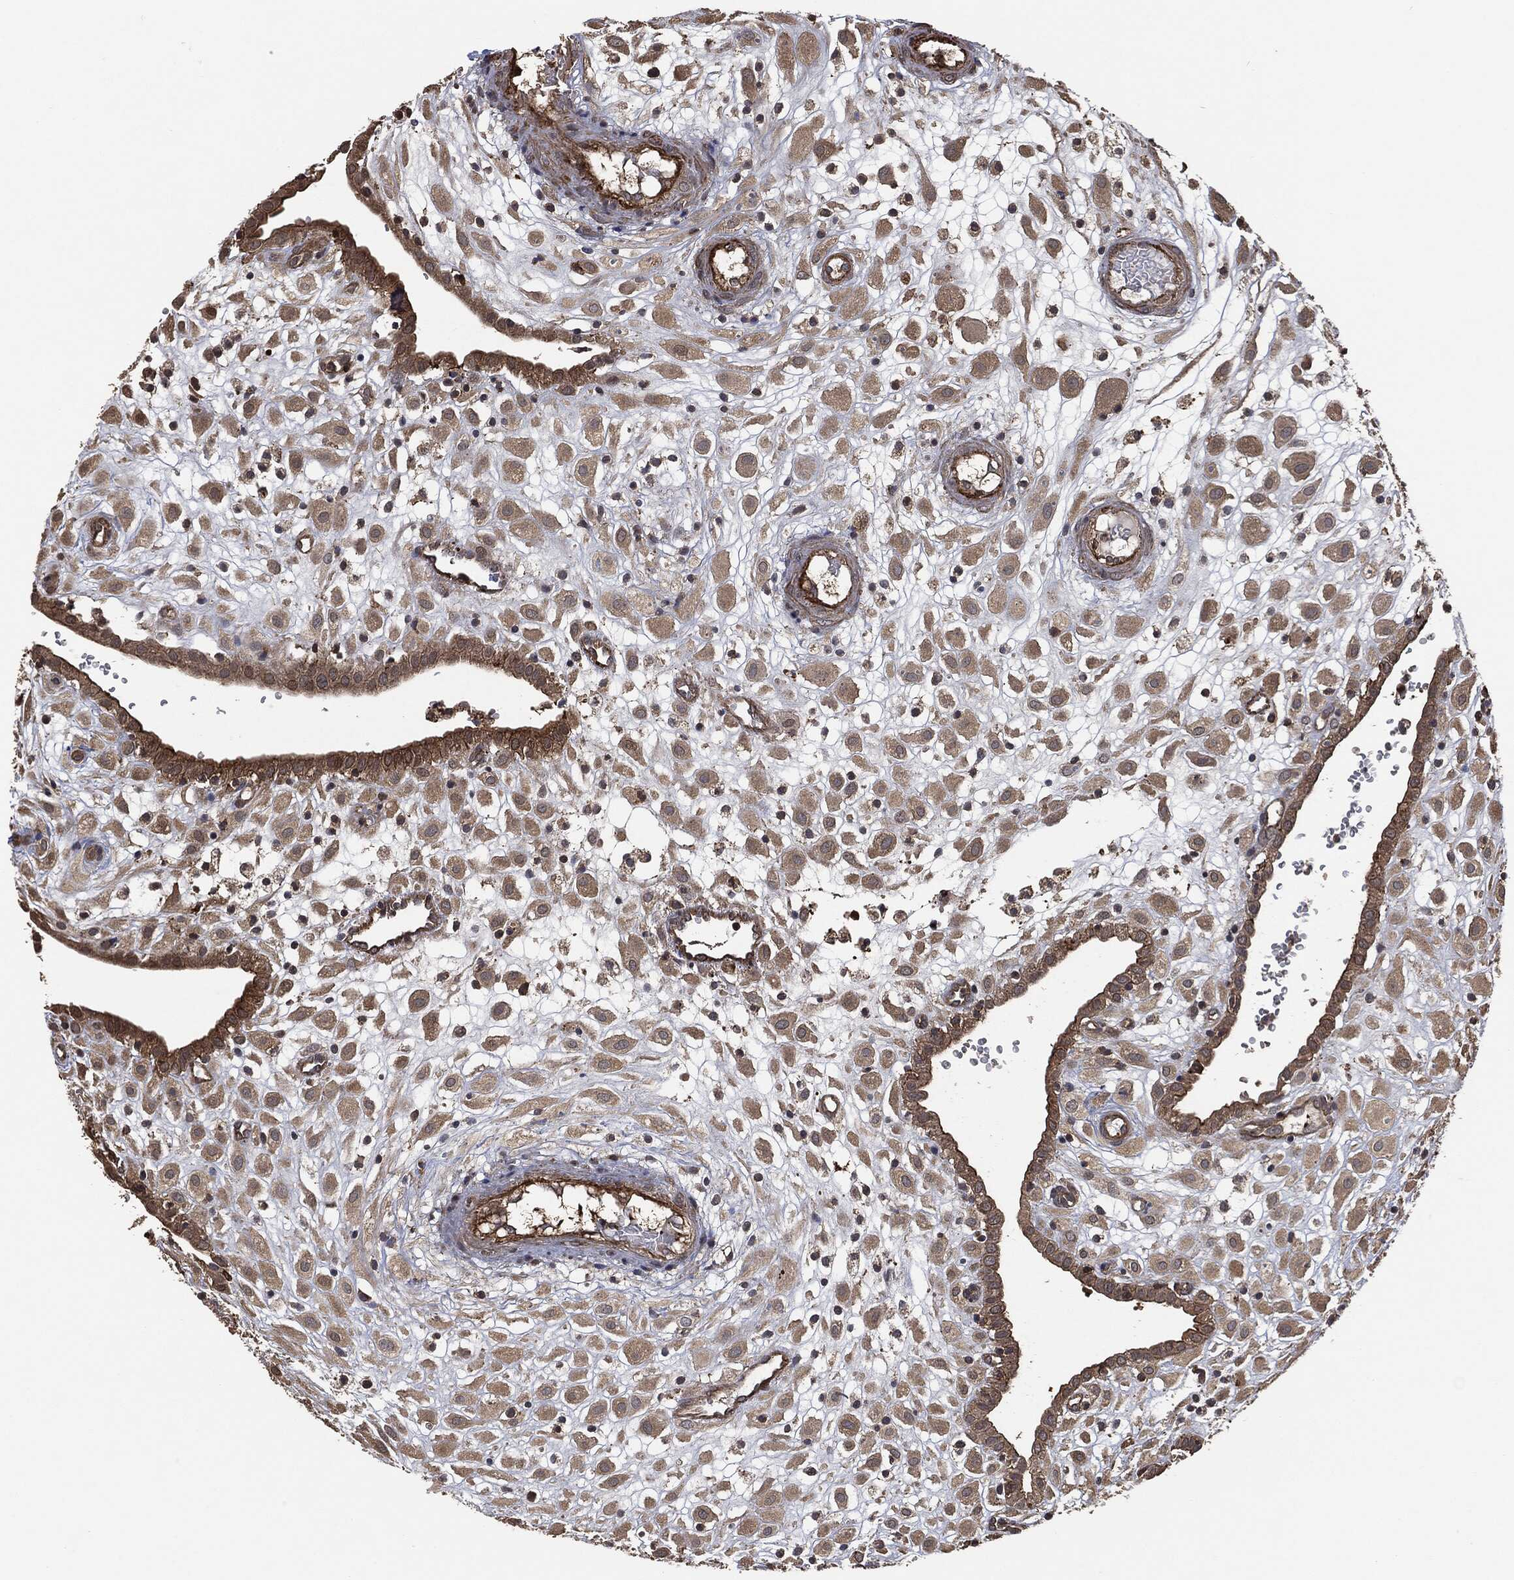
{"staining": {"intensity": "moderate", "quantity": "25%-75%", "location": "cytoplasmic/membranous"}, "tissue": "placenta", "cell_type": "Decidual cells", "image_type": "normal", "snomed": [{"axis": "morphology", "description": "Normal tissue, NOS"}, {"axis": "topography", "description": "Placenta"}], "caption": "About 25%-75% of decidual cells in benign placenta demonstrate moderate cytoplasmic/membranous protein positivity as visualized by brown immunohistochemical staining.", "gene": "TPT1", "patient": {"sex": "female", "age": 24}}